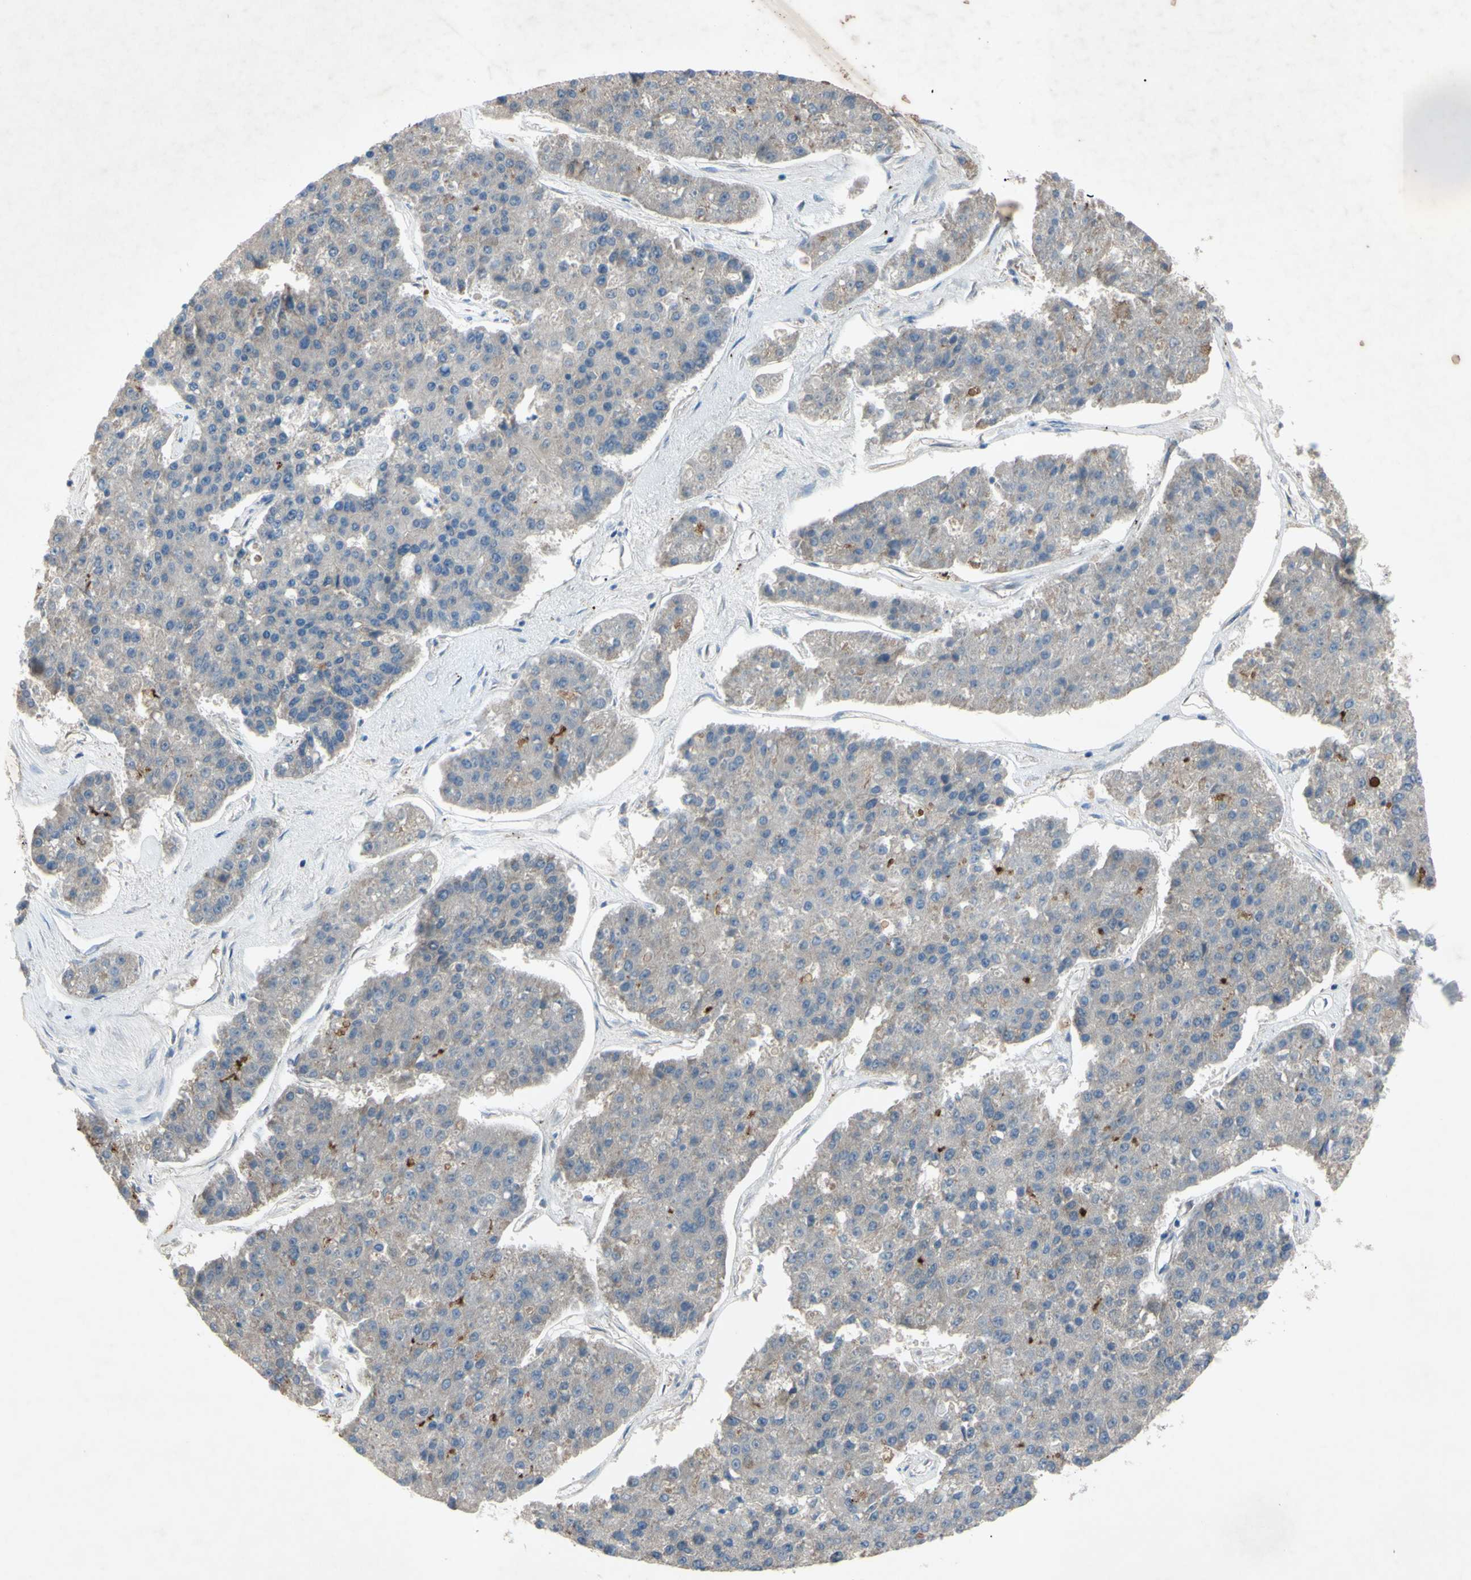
{"staining": {"intensity": "weak", "quantity": "<25%", "location": "cytoplasmic/membranous"}, "tissue": "pancreatic cancer", "cell_type": "Tumor cells", "image_type": "cancer", "snomed": [{"axis": "morphology", "description": "Adenocarcinoma, NOS"}, {"axis": "topography", "description": "Pancreas"}], "caption": "Histopathology image shows no significant protein staining in tumor cells of pancreatic cancer. (IHC, brightfield microscopy, high magnification).", "gene": "HILPDA", "patient": {"sex": "male", "age": 50}}